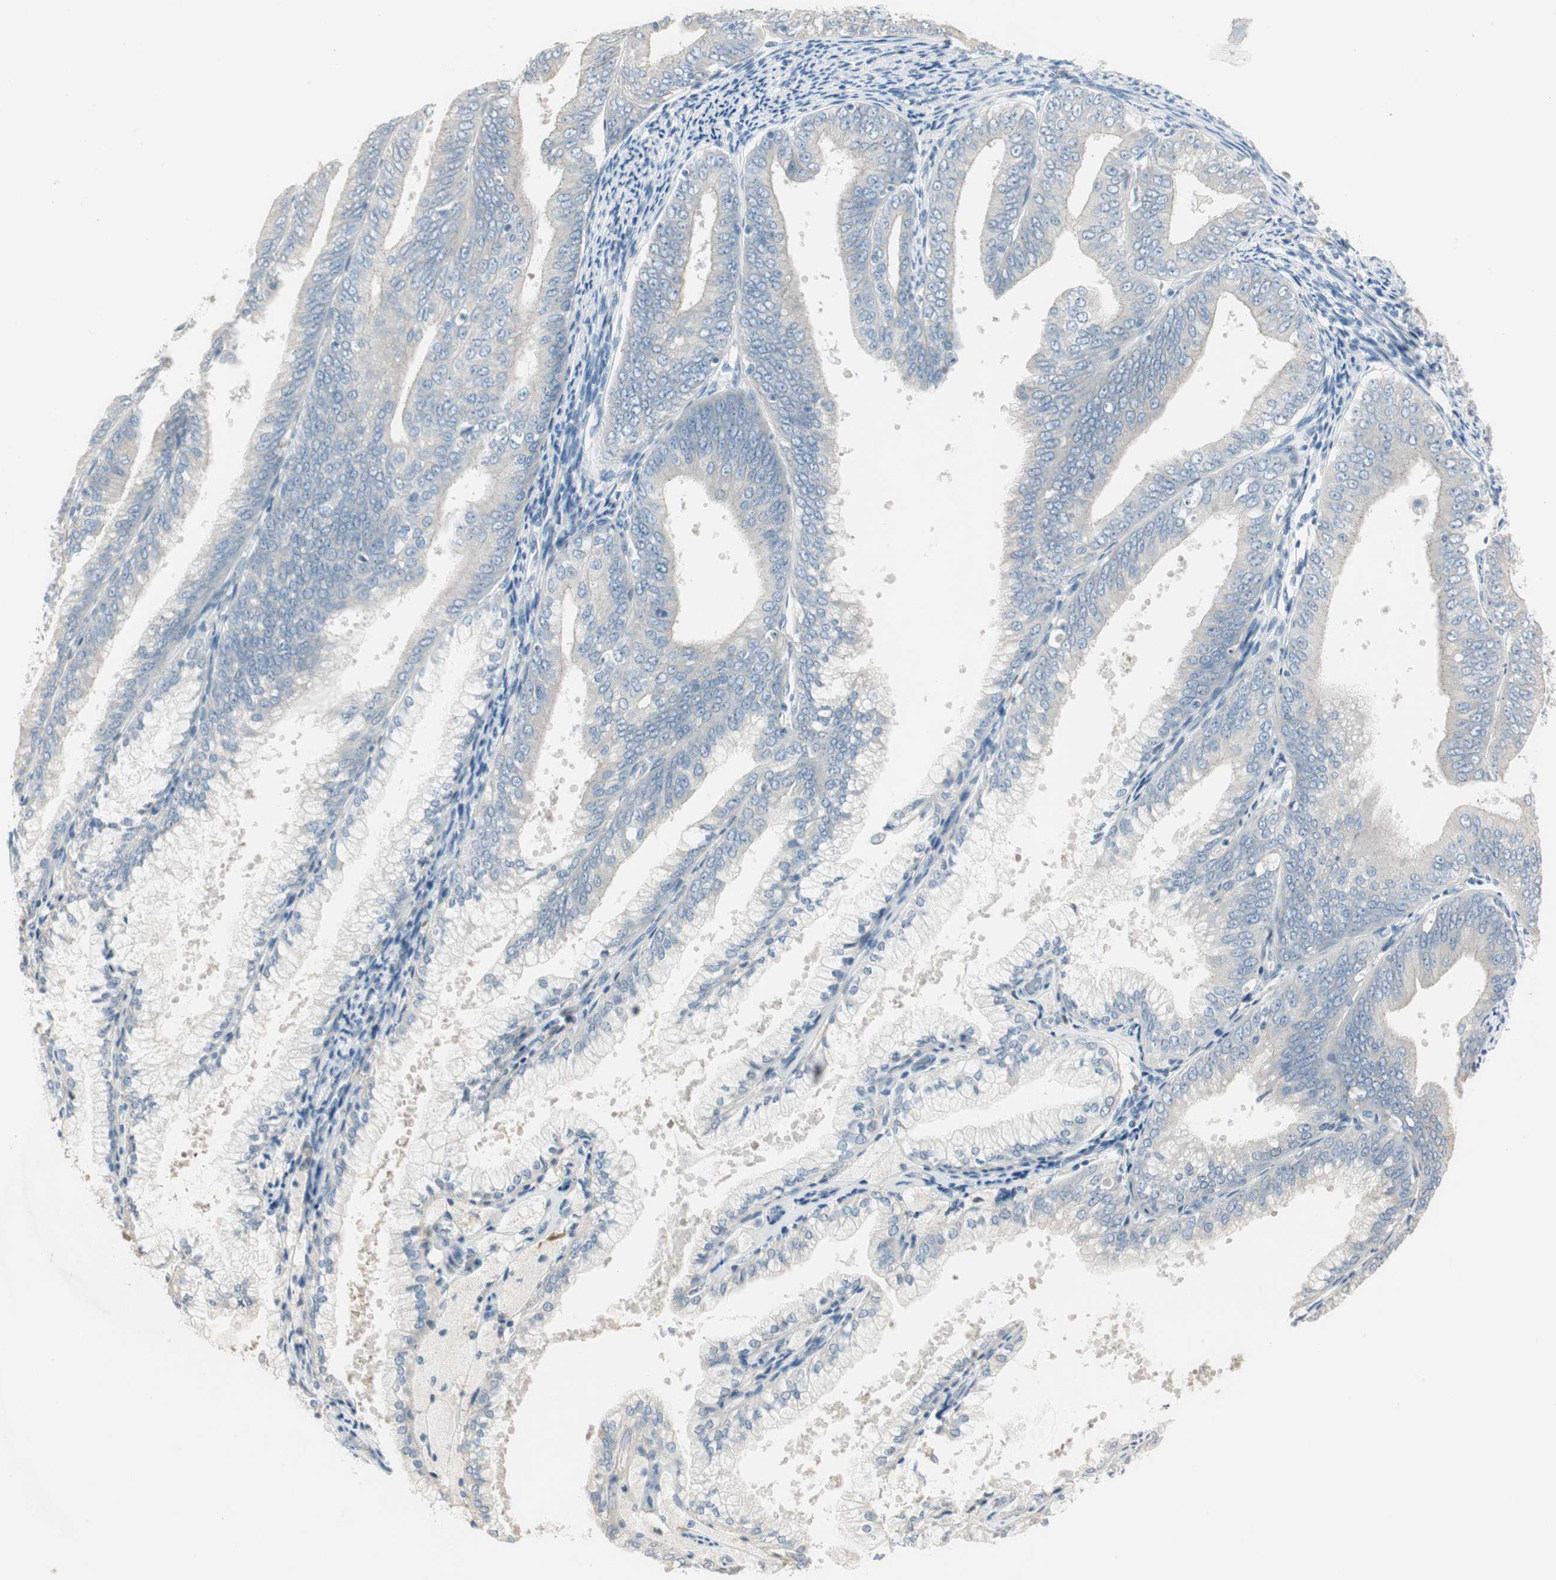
{"staining": {"intensity": "negative", "quantity": "none", "location": "none"}, "tissue": "endometrial cancer", "cell_type": "Tumor cells", "image_type": "cancer", "snomed": [{"axis": "morphology", "description": "Adenocarcinoma, NOS"}, {"axis": "topography", "description": "Endometrium"}], "caption": "High power microscopy image of an immunohistochemistry image of adenocarcinoma (endometrial), revealing no significant positivity in tumor cells.", "gene": "SPINK4", "patient": {"sex": "female", "age": 63}}